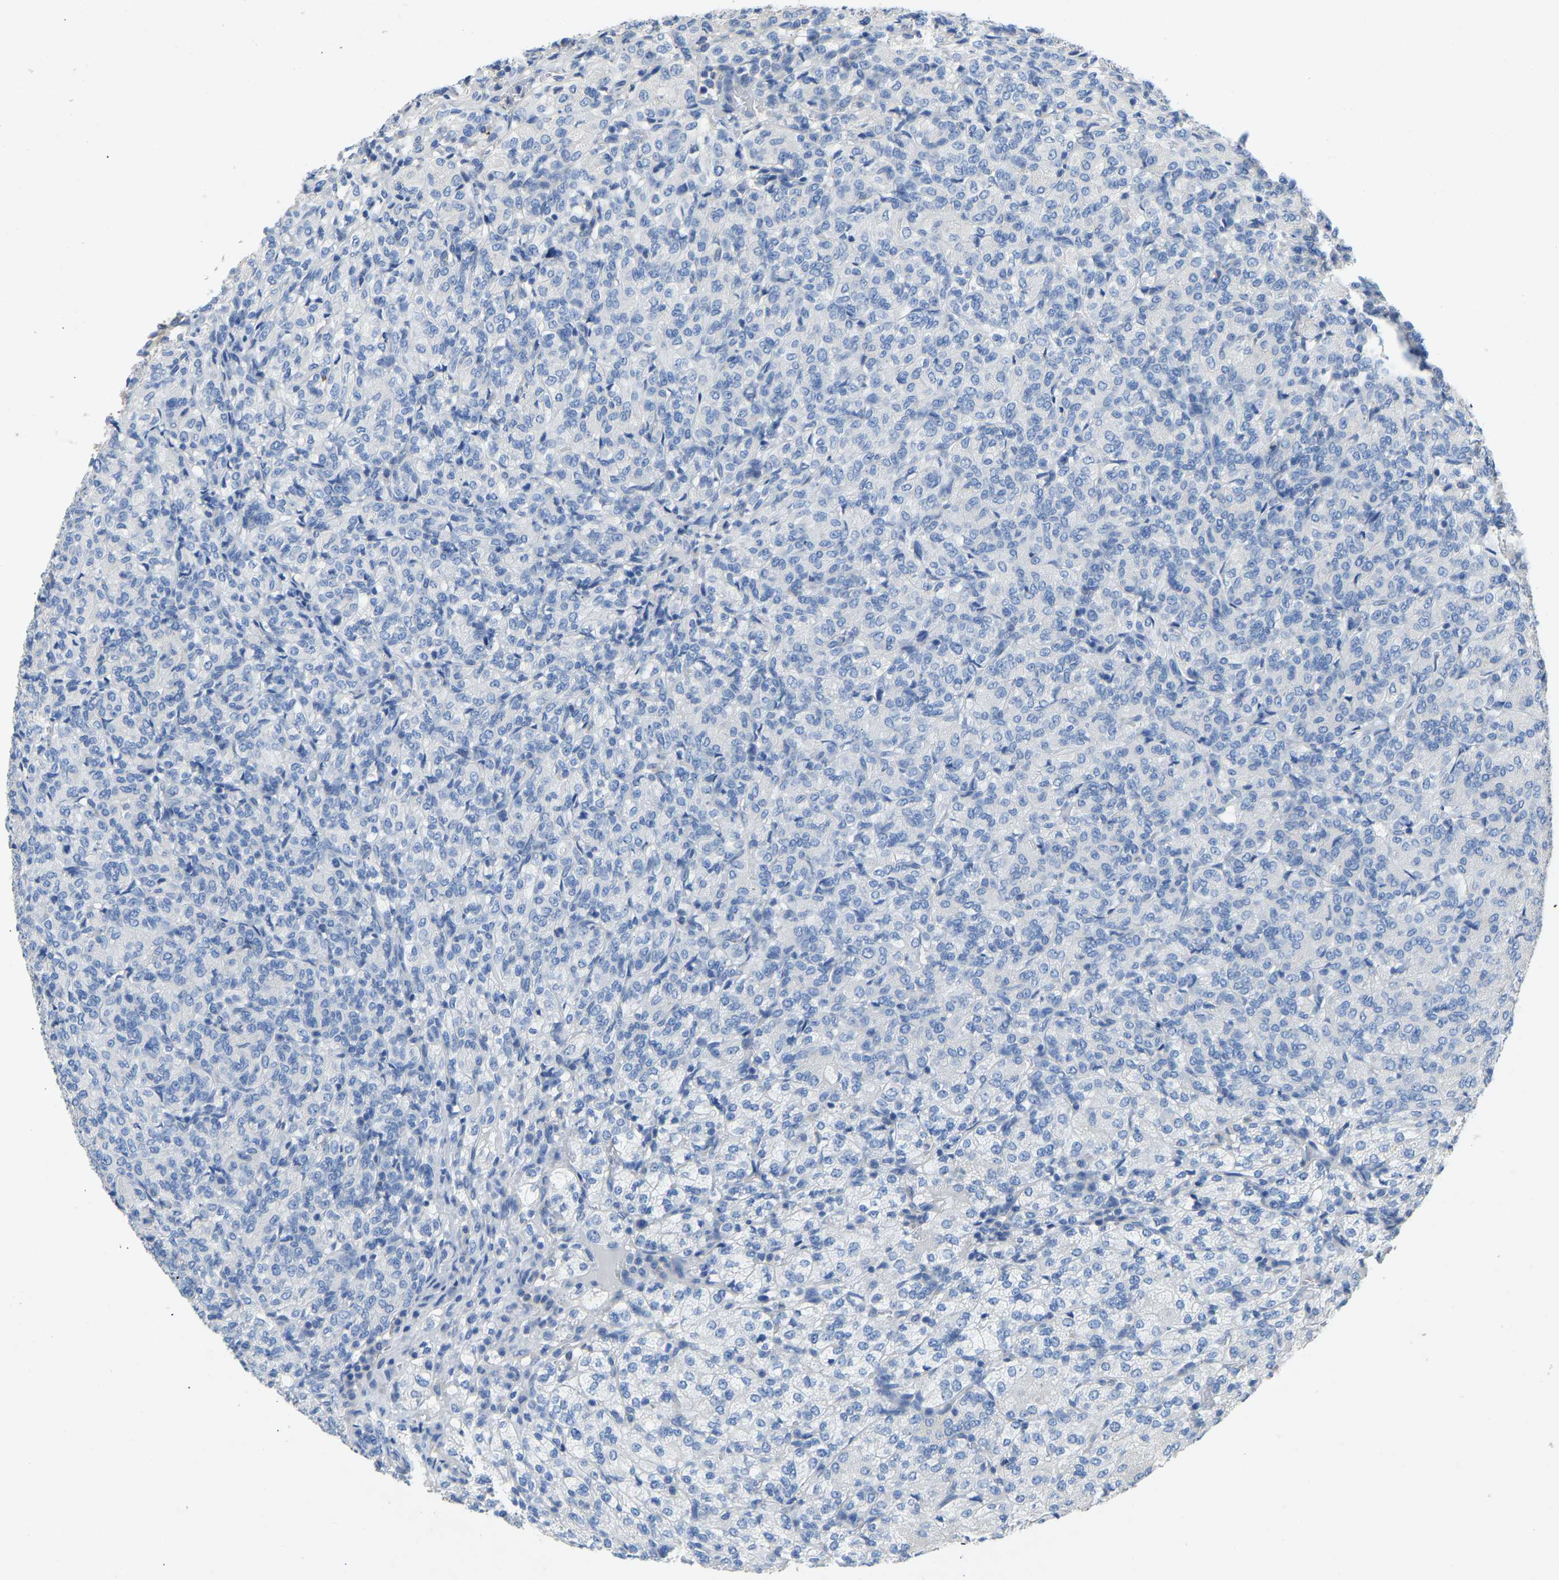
{"staining": {"intensity": "negative", "quantity": "none", "location": "none"}, "tissue": "renal cancer", "cell_type": "Tumor cells", "image_type": "cancer", "snomed": [{"axis": "morphology", "description": "Adenocarcinoma, NOS"}, {"axis": "topography", "description": "Kidney"}], "caption": "Tumor cells are negative for protein expression in human renal cancer.", "gene": "TECTA", "patient": {"sex": "male", "age": 77}}